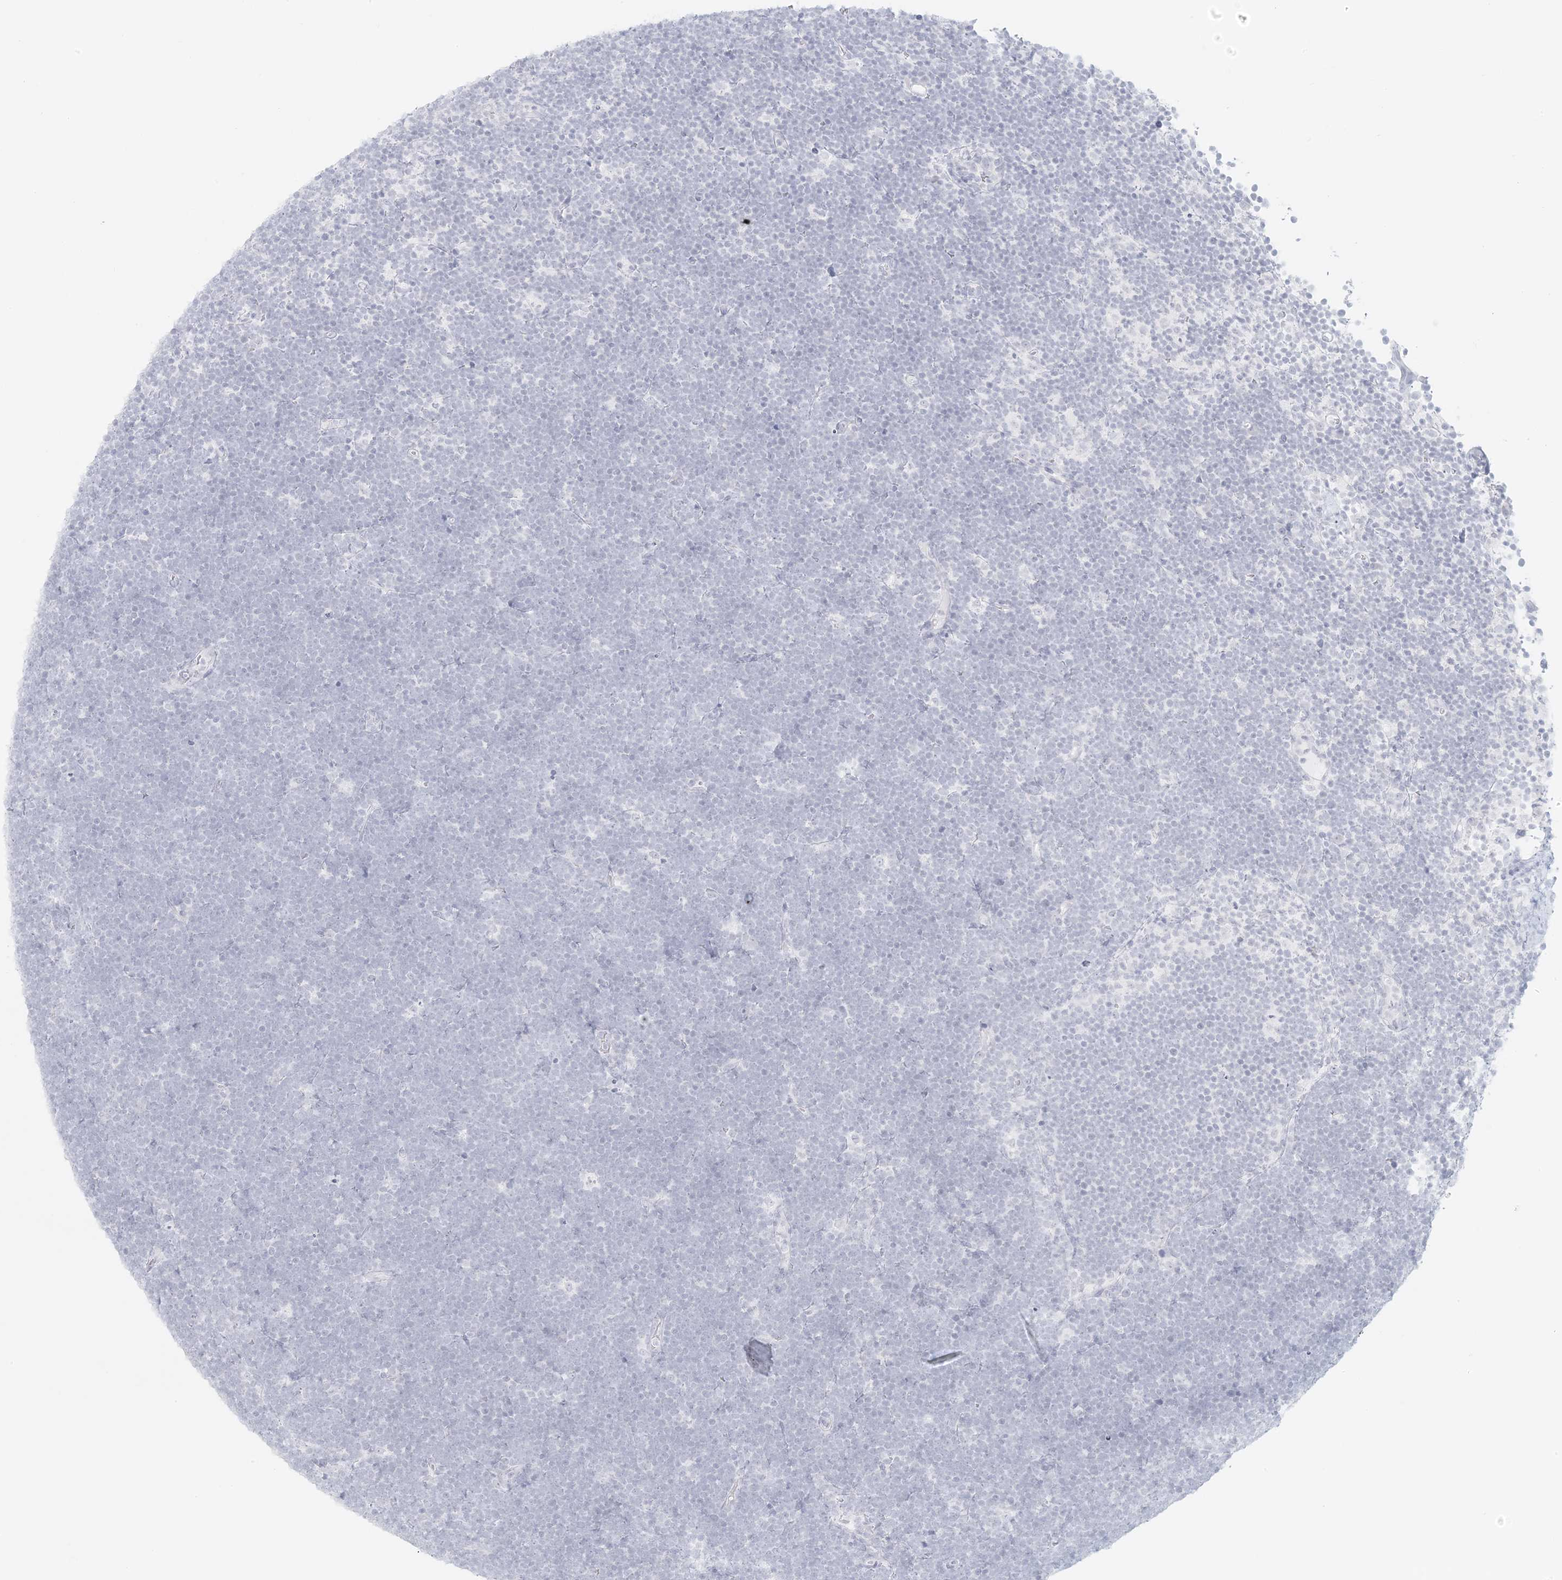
{"staining": {"intensity": "negative", "quantity": "none", "location": "none"}, "tissue": "lymphoma", "cell_type": "Tumor cells", "image_type": "cancer", "snomed": [{"axis": "morphology", "description": "Malignant lymphoma, non-Hodgkin's type, High grade"}, {"axis": "topography", "description": "Lymph node"}], "caption": "Tumor cells are negative for brown protein staining in malignant lymphoma, non-Hodgkin's type (high-grade).", "gene": "LIPT1", "patient": {"sex": "male", "age": 13}}